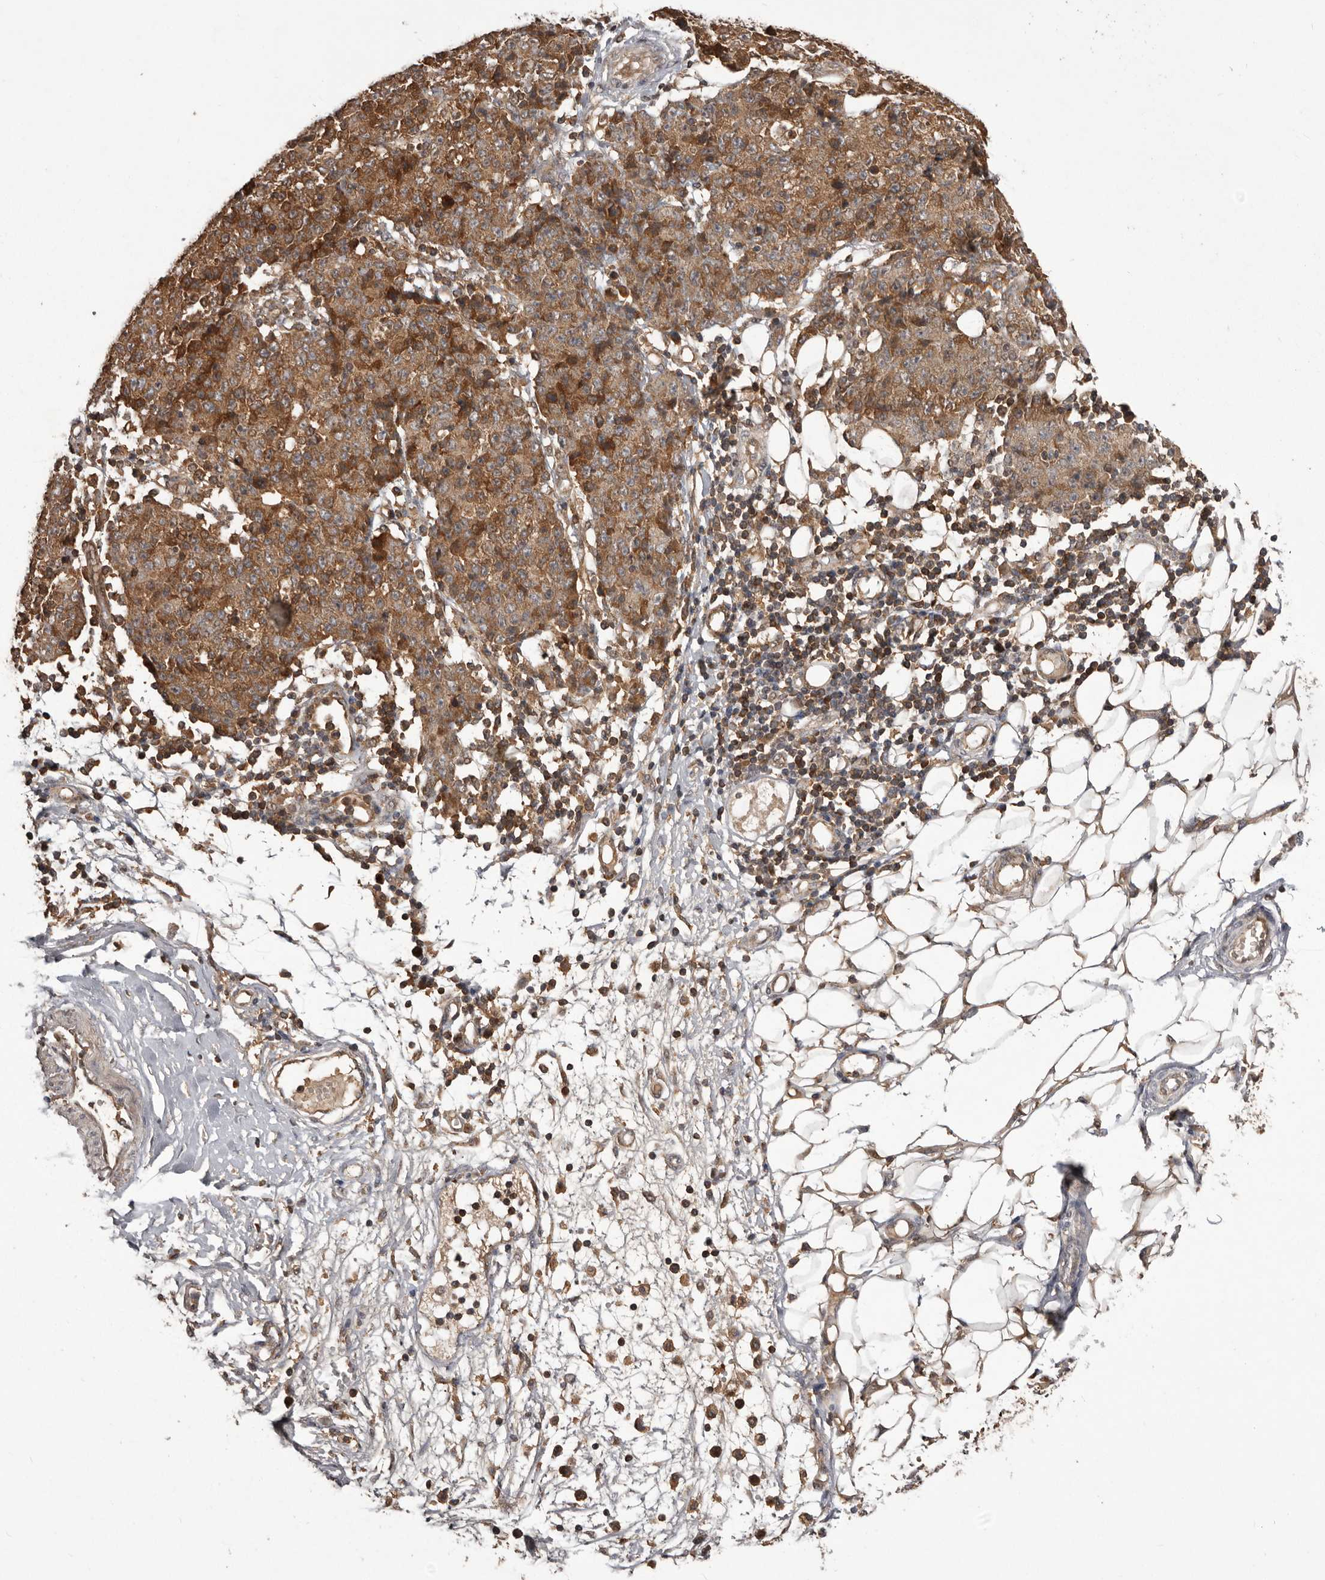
{"staining": {"intensity": "moderate", "quantity": ">75%", "location": "cytoplasmic/membranous"}, "tissue": "ovarian cancer", "cell_type": "Tumor cells", "image_type": "cancer", "snomed": [{"axis": "morphology", "description": "Carcinoma, endometroid"}, {"axis": "topography", "description": "Ovary"}], "caption": "Ovarian cancer stained for a protein exhibits moderate cytoplasmic/membranous positivity in tumor cells. (DAB = brown stain, brightfield microscopy at high magnification).", "gene": "SLC22A3", "patient": {"sex": "female", "age": 42}}